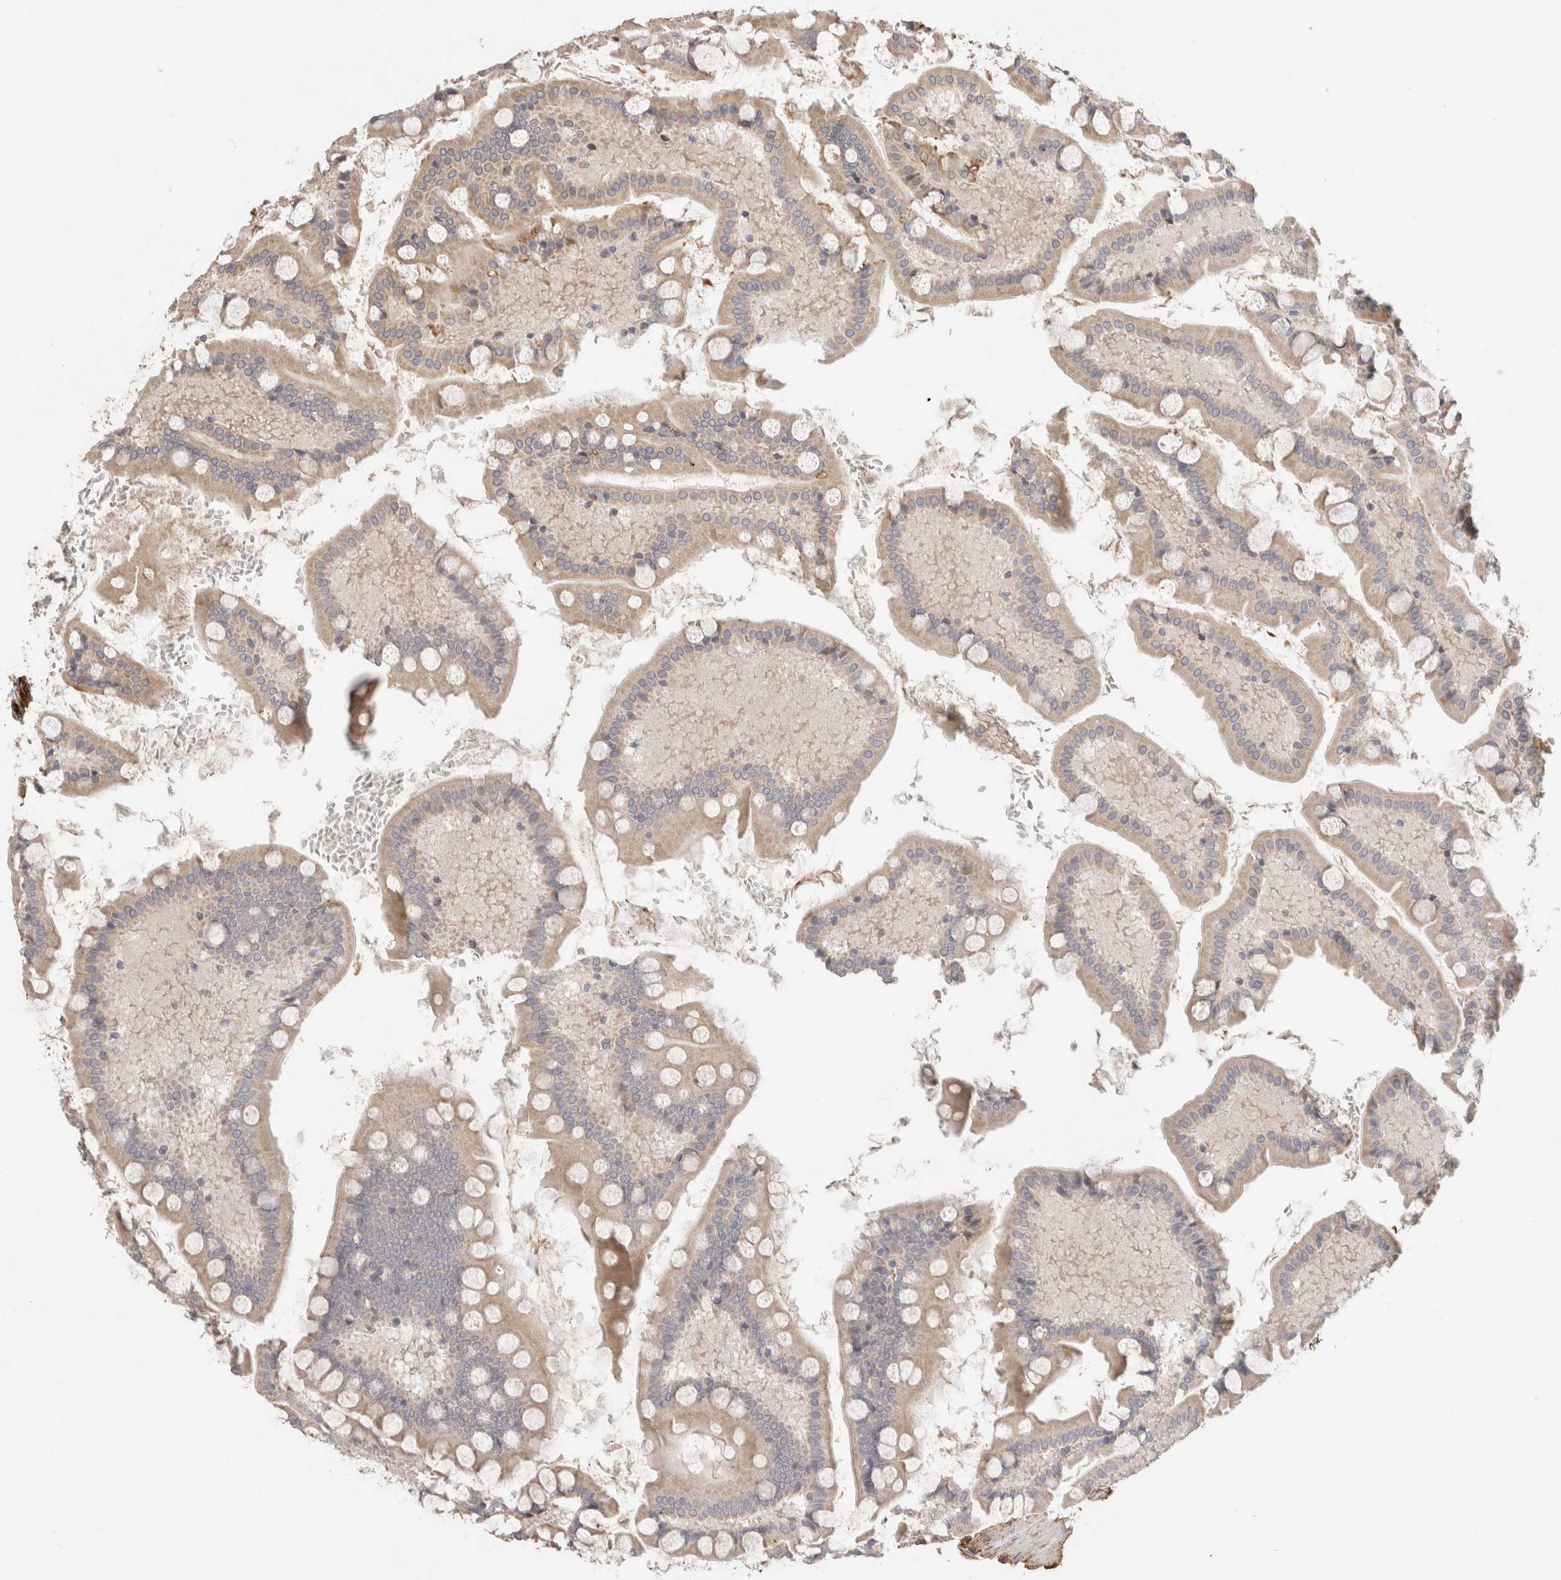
{"staining": {"intensity": "moderate", "quantity": ">75%", "location": "cytoplasmic/membranous"}, "tissue": "small intestine", "cell_type": "Glandular cells", "image_type": "normal", "snomed": [{"axis": "morphology", "description": "Normal tissue, NOS"}, {"axis": "topography", "description": "Small intestine"}], "caption": "Immunohistochemistry (IHC) of unremarkable small intestine reveals medium levels of moderate cytoplasmic/membranous expression in approximately >75% of glandular cells. (DAB = brown stain, brightfield microscopy at high magnification).", "gene": "RAB32", "patient": {"sex": "male", "age": 41}}